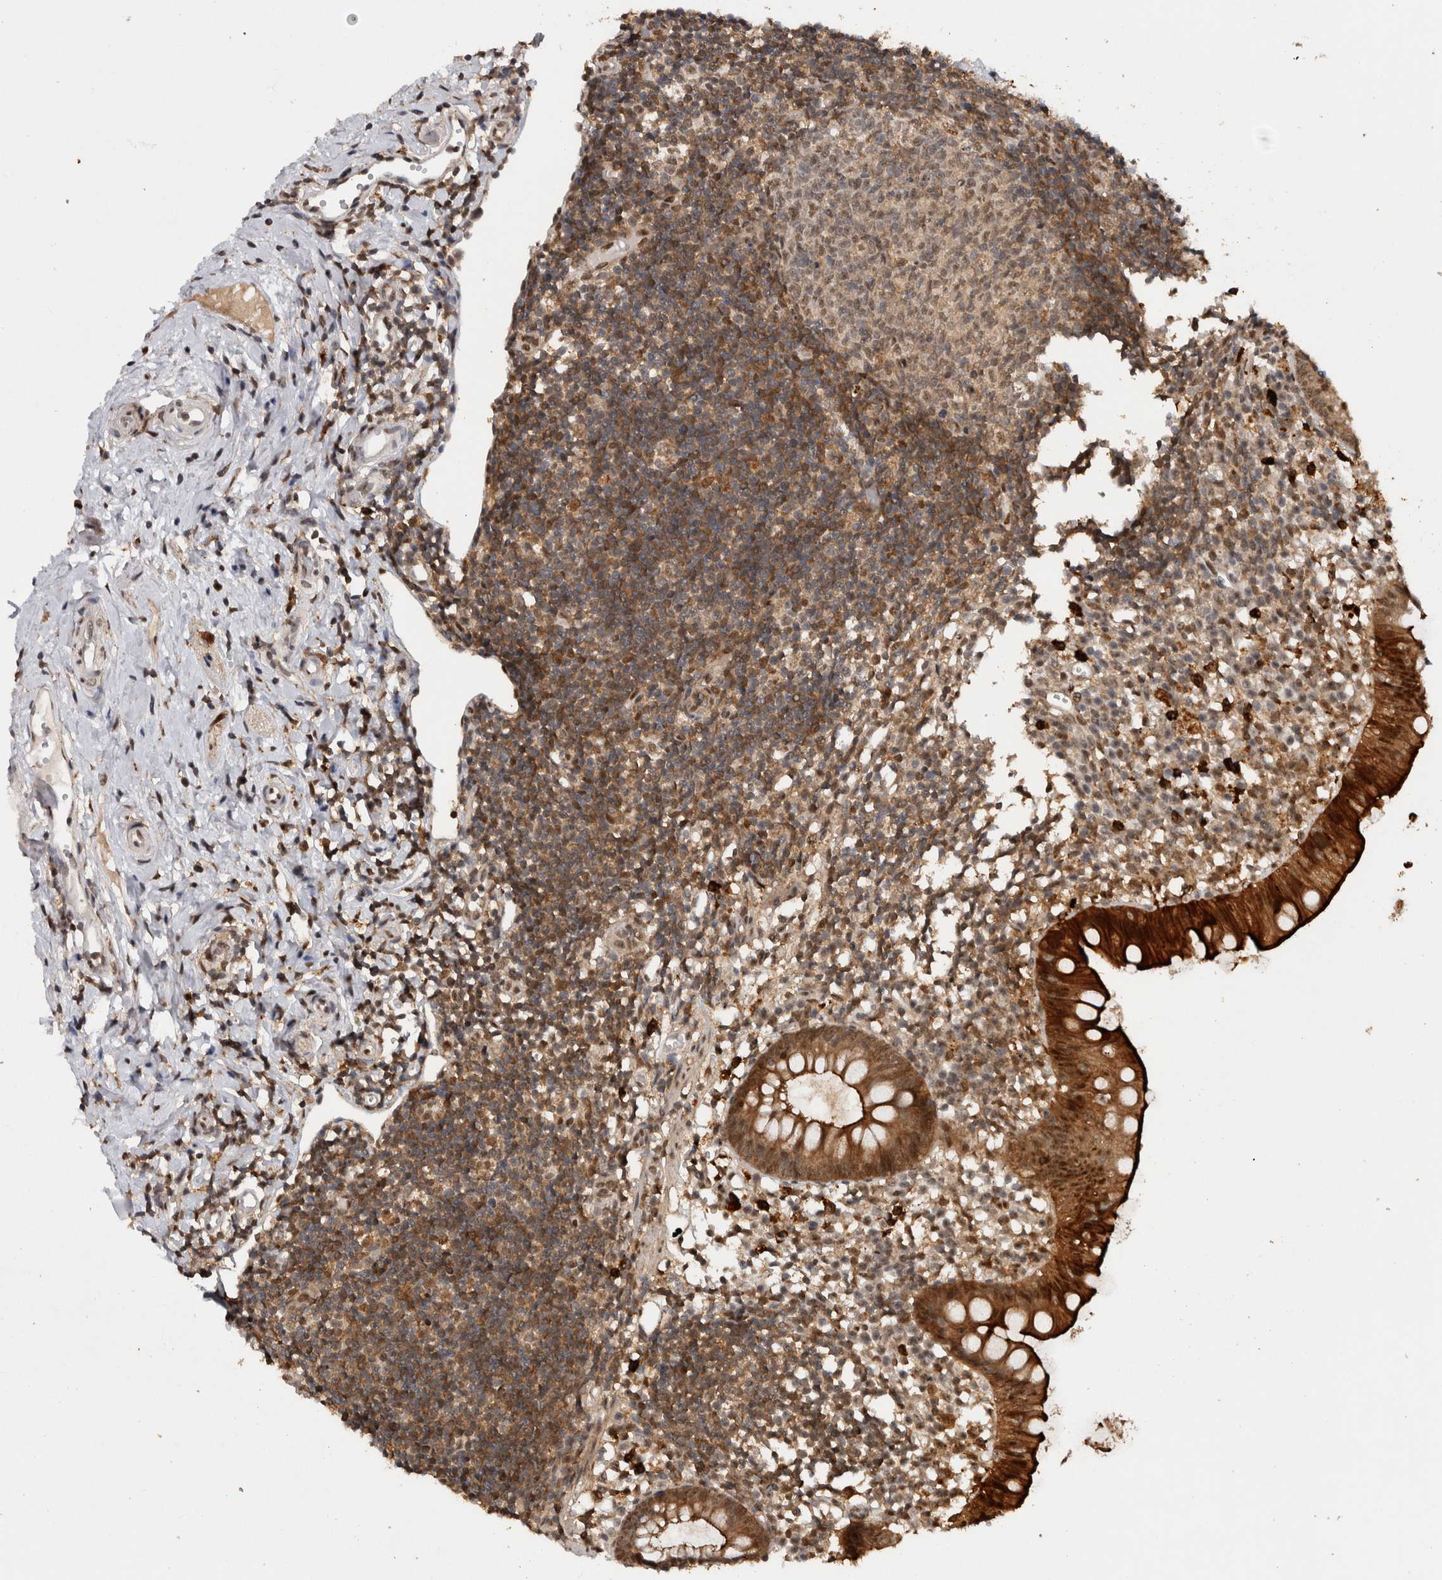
{"staining": {"intensity": "strong", "quantity": ">75%", "location": "cytoplasmic/membranous,nuclear"}, "tissue": "appendix", "cell_type": "Glandular cells", "image_type": "normal", "snomed": [{"axis": "morphology", "description": "Normal tissue, NOS"}, {"axis": "topography", "description": "Appendix"}], "caption": "Protein expression by immunohistochemistry (IHC) reveals strong cytoplasmic/membranous,nuclear positivity in approximately >75% of glandular cells in benign appendix.", "gene": "RPS6KA2", "patient": {"sex": "female", "age": 20}}